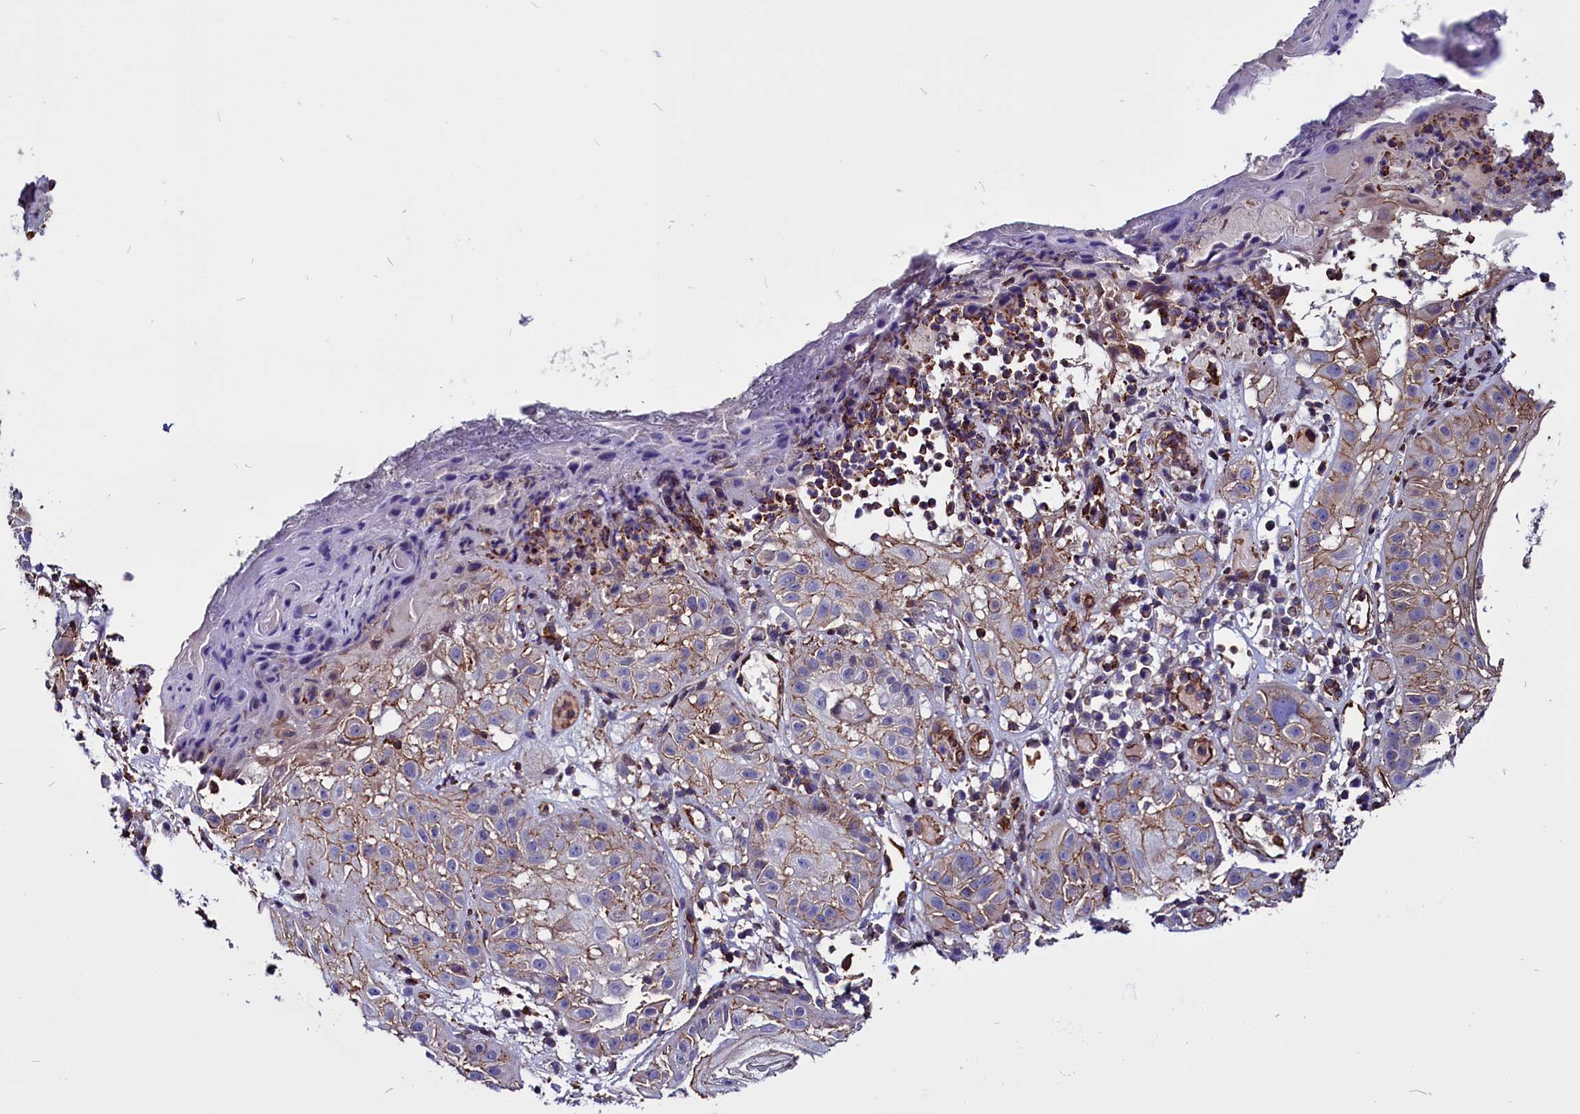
{"staining": {"intensity": "weak", "quantity": "25%-75%", "location": "cytoplasmic/membranous"}, "tissue": "skin cancer", "cell_type": "Tumor cells", "image_type": "cancer", "snomed": [{"axis": "morphology", "description": "Normal tissue, NOS"}, {"axis": "morphology", "description": "Basal cell carcinoma"}, {"axis": "topography", "description": "Skin"}], "caption": "An IHC image of neoplastic tissue is shown. Protein staining in brown shows weak cytoplasmic/membranous positivity in skin cancer within tumor cells.", "gene": "ZNF749", "patient": {"sex": "male", "age": 93}}